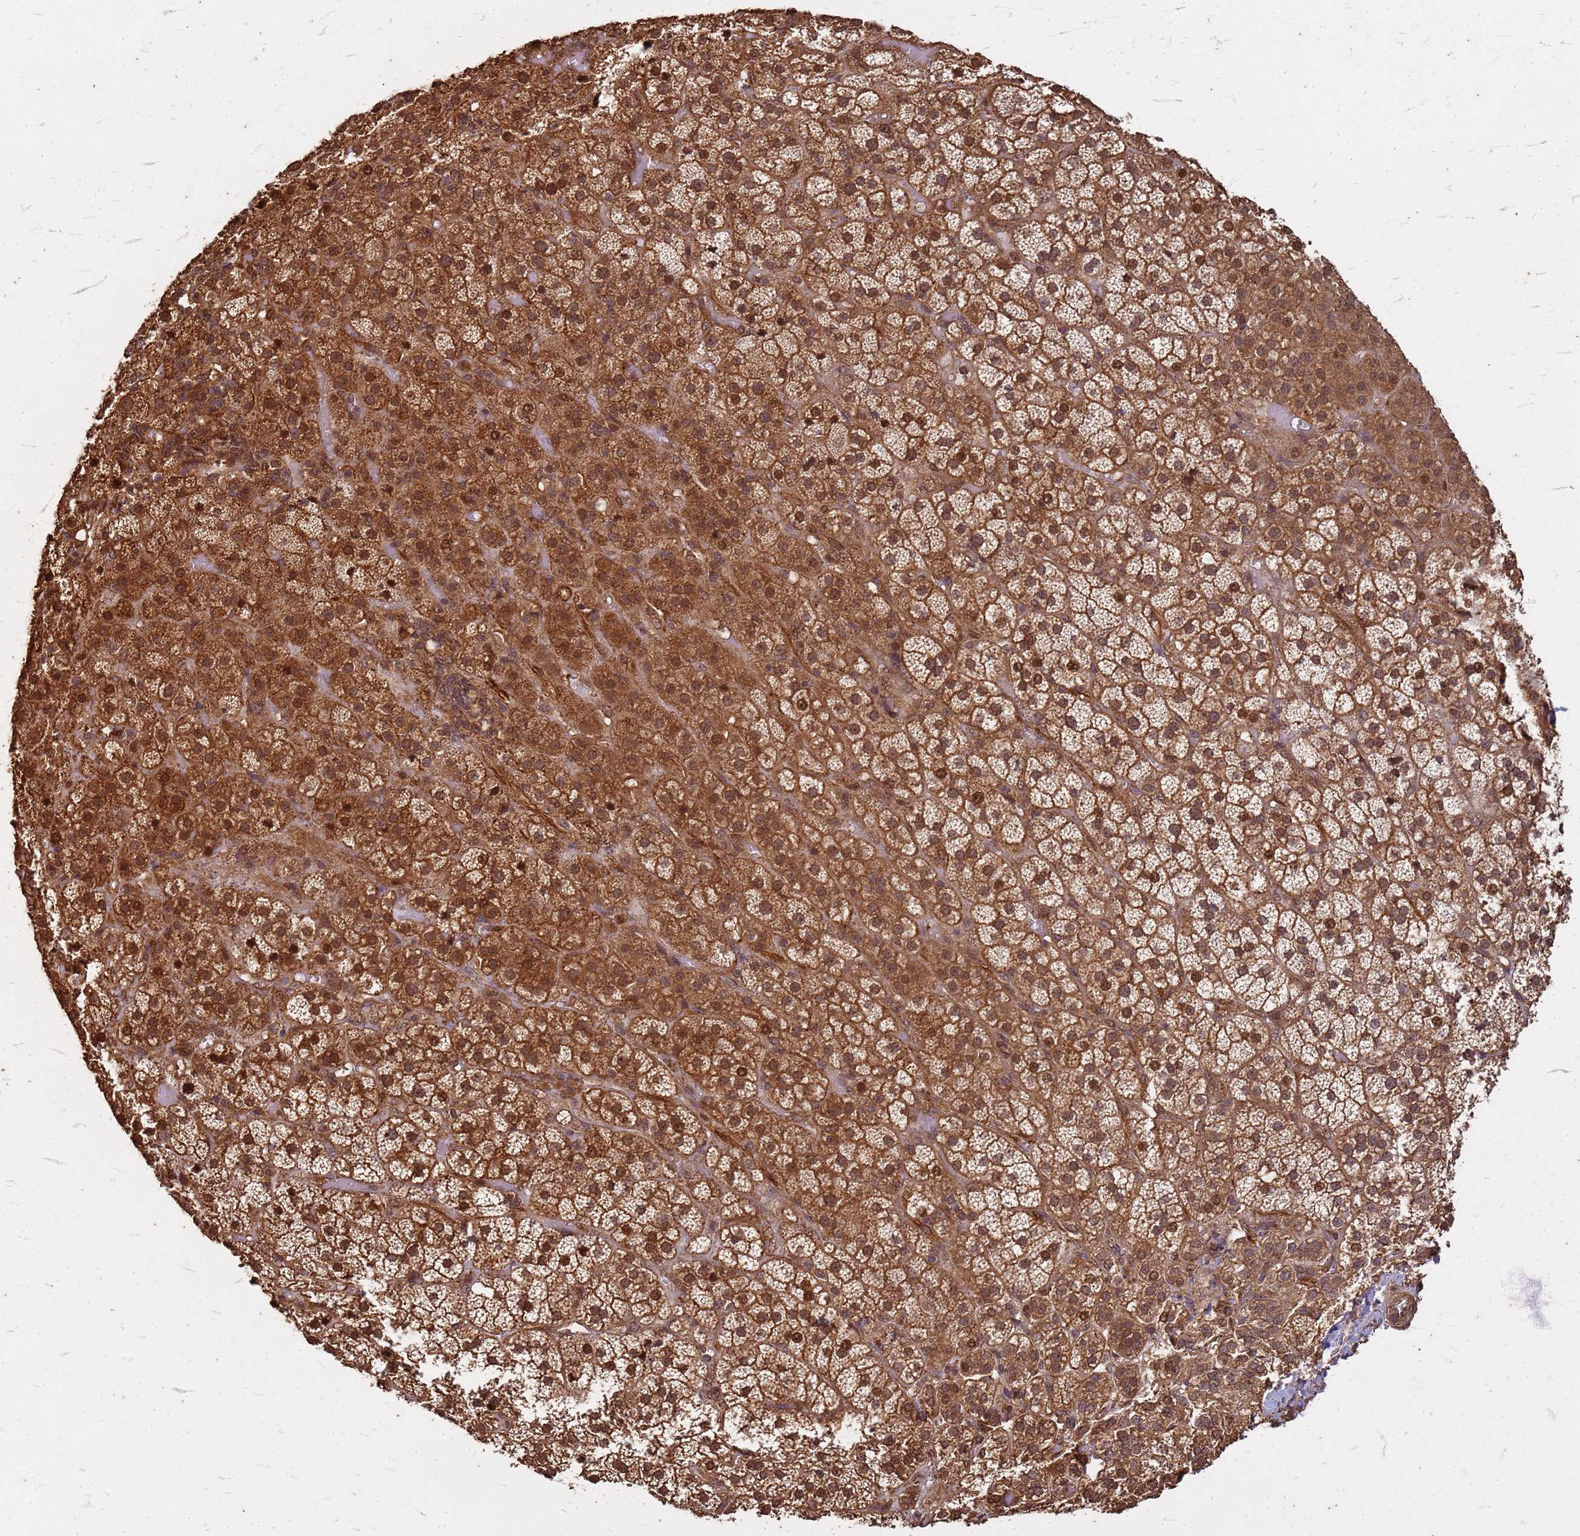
{"staining": {"intensity": "strong", "quantity": ">75%", "location": "cytoplasmic/membranous,nuclear"}, "tissue": "adrenal gland", "cell_type": "Glandular cells", "image_type": "normal", "snomed": [{"axis": "morphology", "description": "Normal tissue, NOS"}, {"axis": "topography", "description": "Adrenal gland"}], "caption": "Human adrenal gland stained with a brown dye reveals strong cytoplasmic/membranous,nuclear positive expression in approximately >75% of glandular cells.", "gene": "KIF26A", "patient": {"sex": "female", "age": 70}}